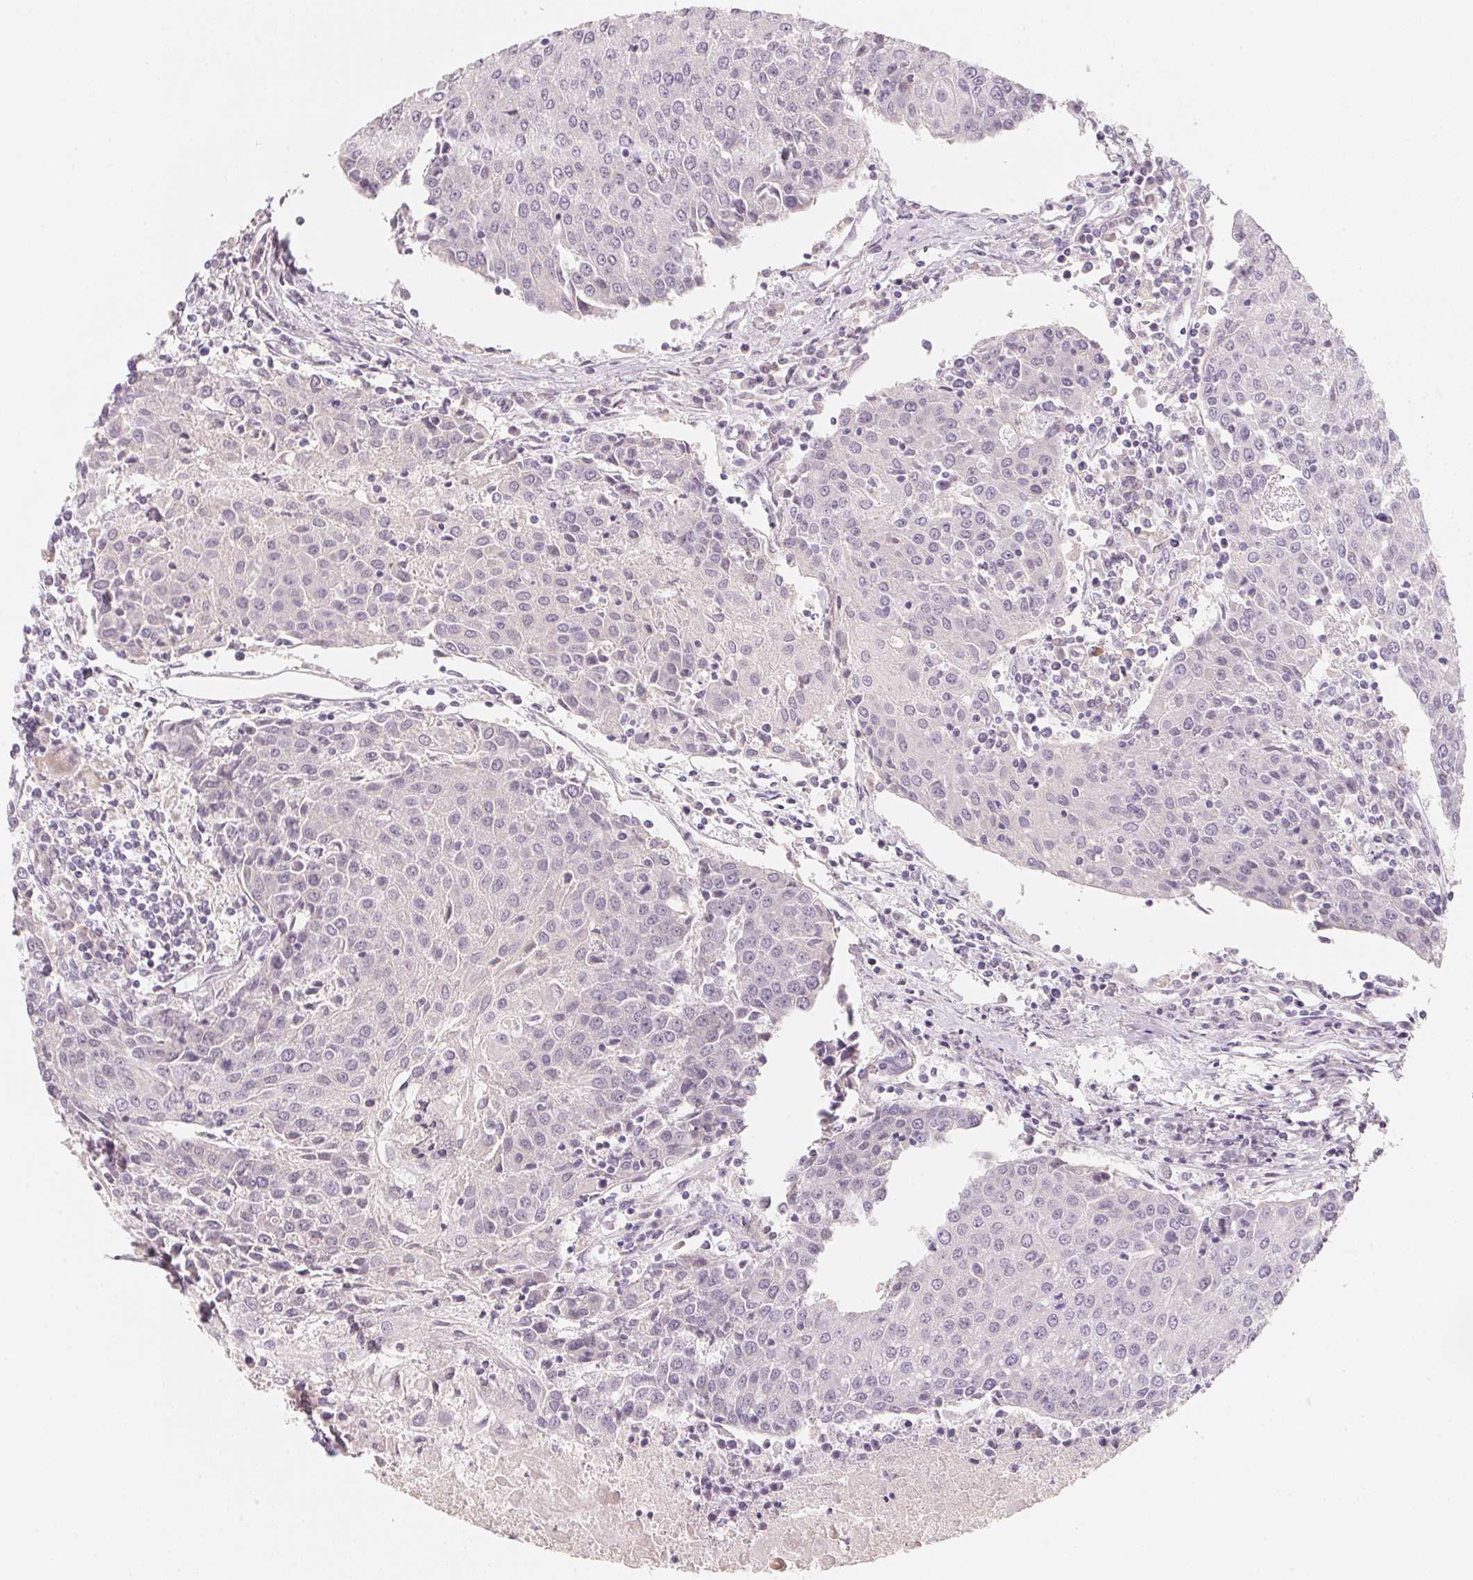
{"staining": {"intensity": "negative", "quantity": "none", "location": "none"}, "tissue": "urothelial cancer", "cell_type": "Tumor cells", "image_type": "cancer", "snomed": [{"axis": "morphology", "description": "Urothelial carcinoma, High grade"}, {"axis": "topography", "description": "Urinary bladder"}], "caption": "The IHC histopathology image has no significant positivity in tumor cells of high-grade urothelial carcinoma tissue.", "gene": "ANKRD31", "patient": {"sex": "female", "age": 85}}